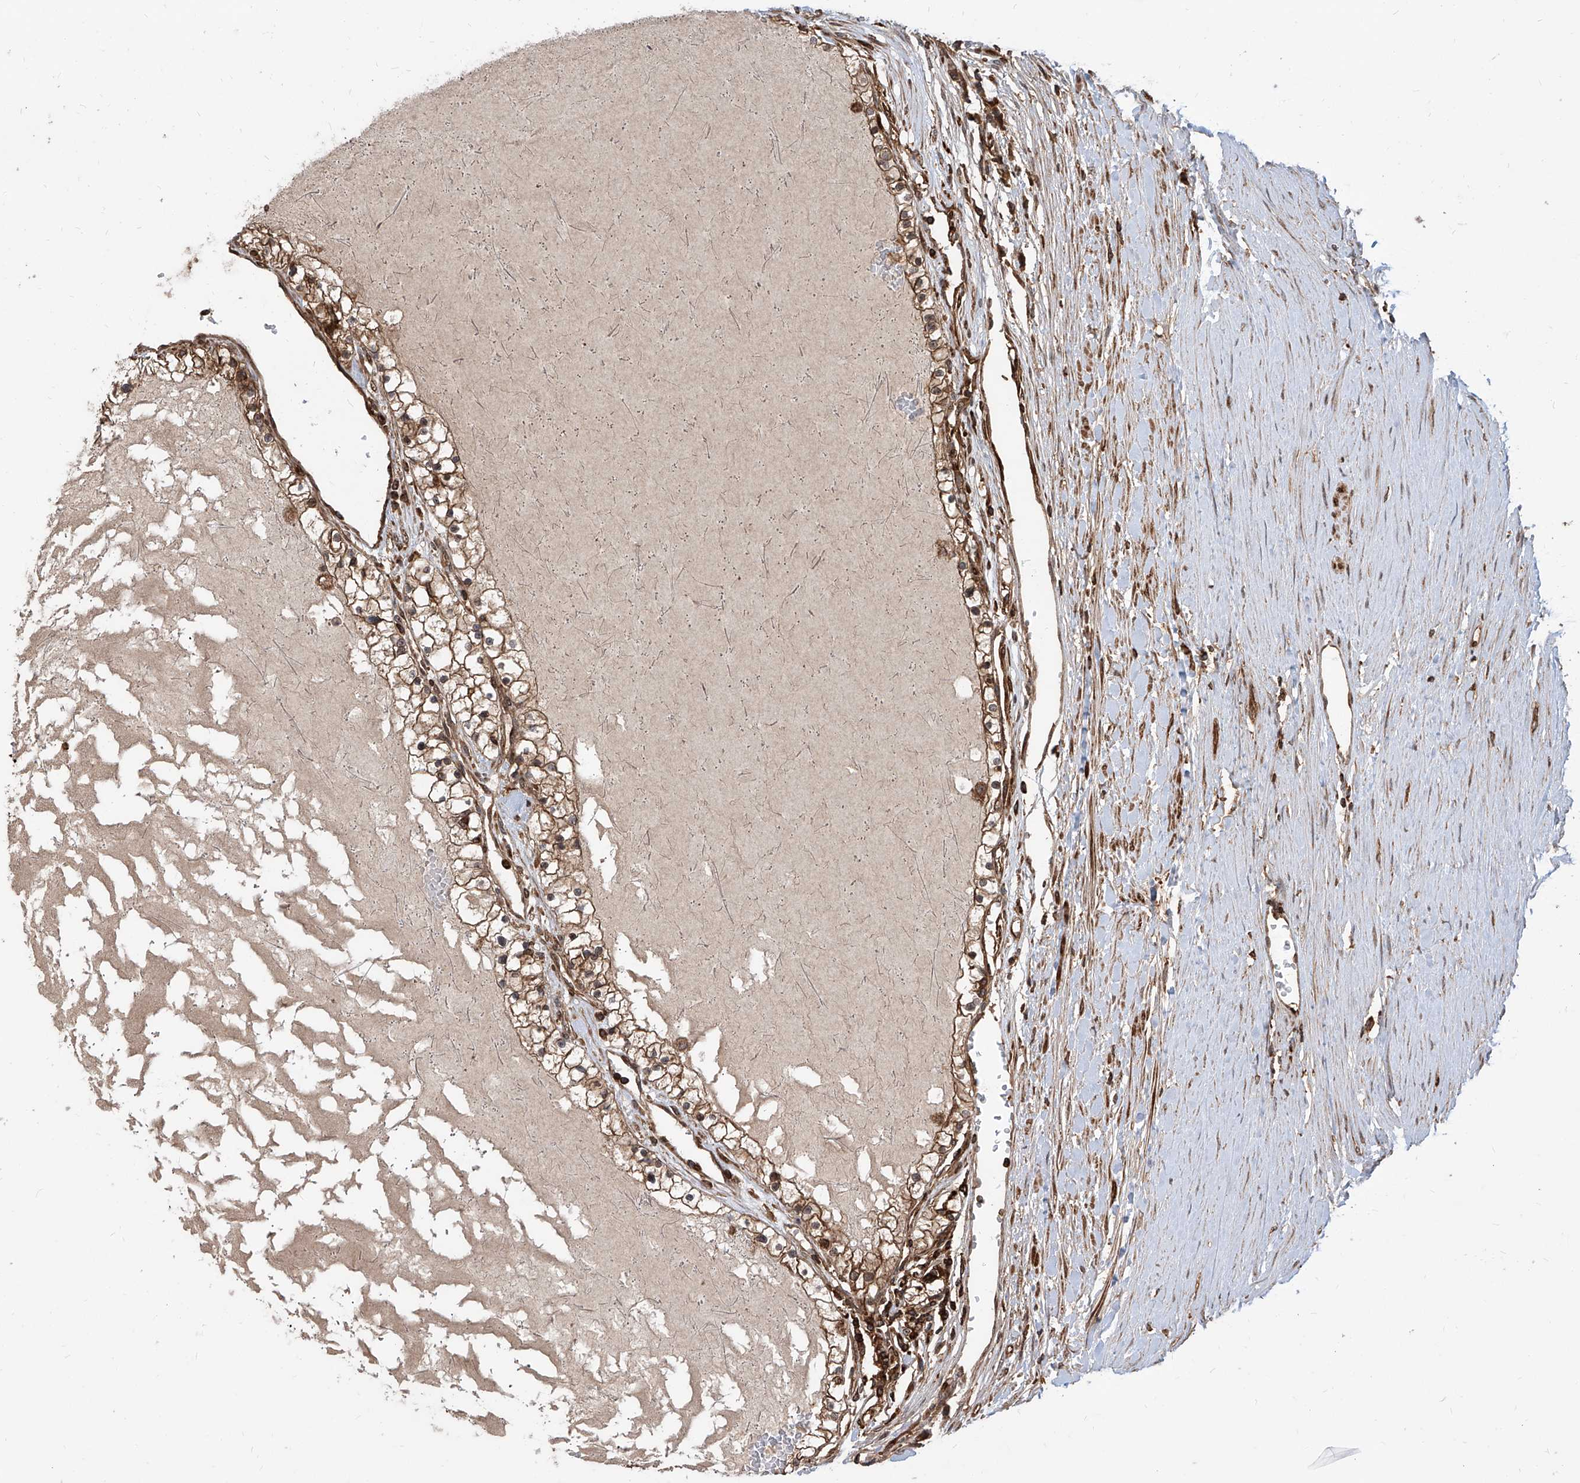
{"staining": {"intensity": "moderate", "quantity": ">75%", "location": "cytoplasmic/membranous"}, "tissue": "renal cancer", "cell_type": "Tumor cells", "image_type": "cancer", "snomed": [{"axis": "morphology", "description": "Normal tissue, NOS"}, {"axis": "morphology", "description": "Adenocarcinoma, NOS"}, {"axis": "topography", "description": "Kidney"}], "caption": "Renal adenocarcinoma tissue shows moderate cytoplasmic/membranous expression in about >75% of tumor cells", "gene": "MAGED2", "patient": {"sex": "male", "age": 68}}